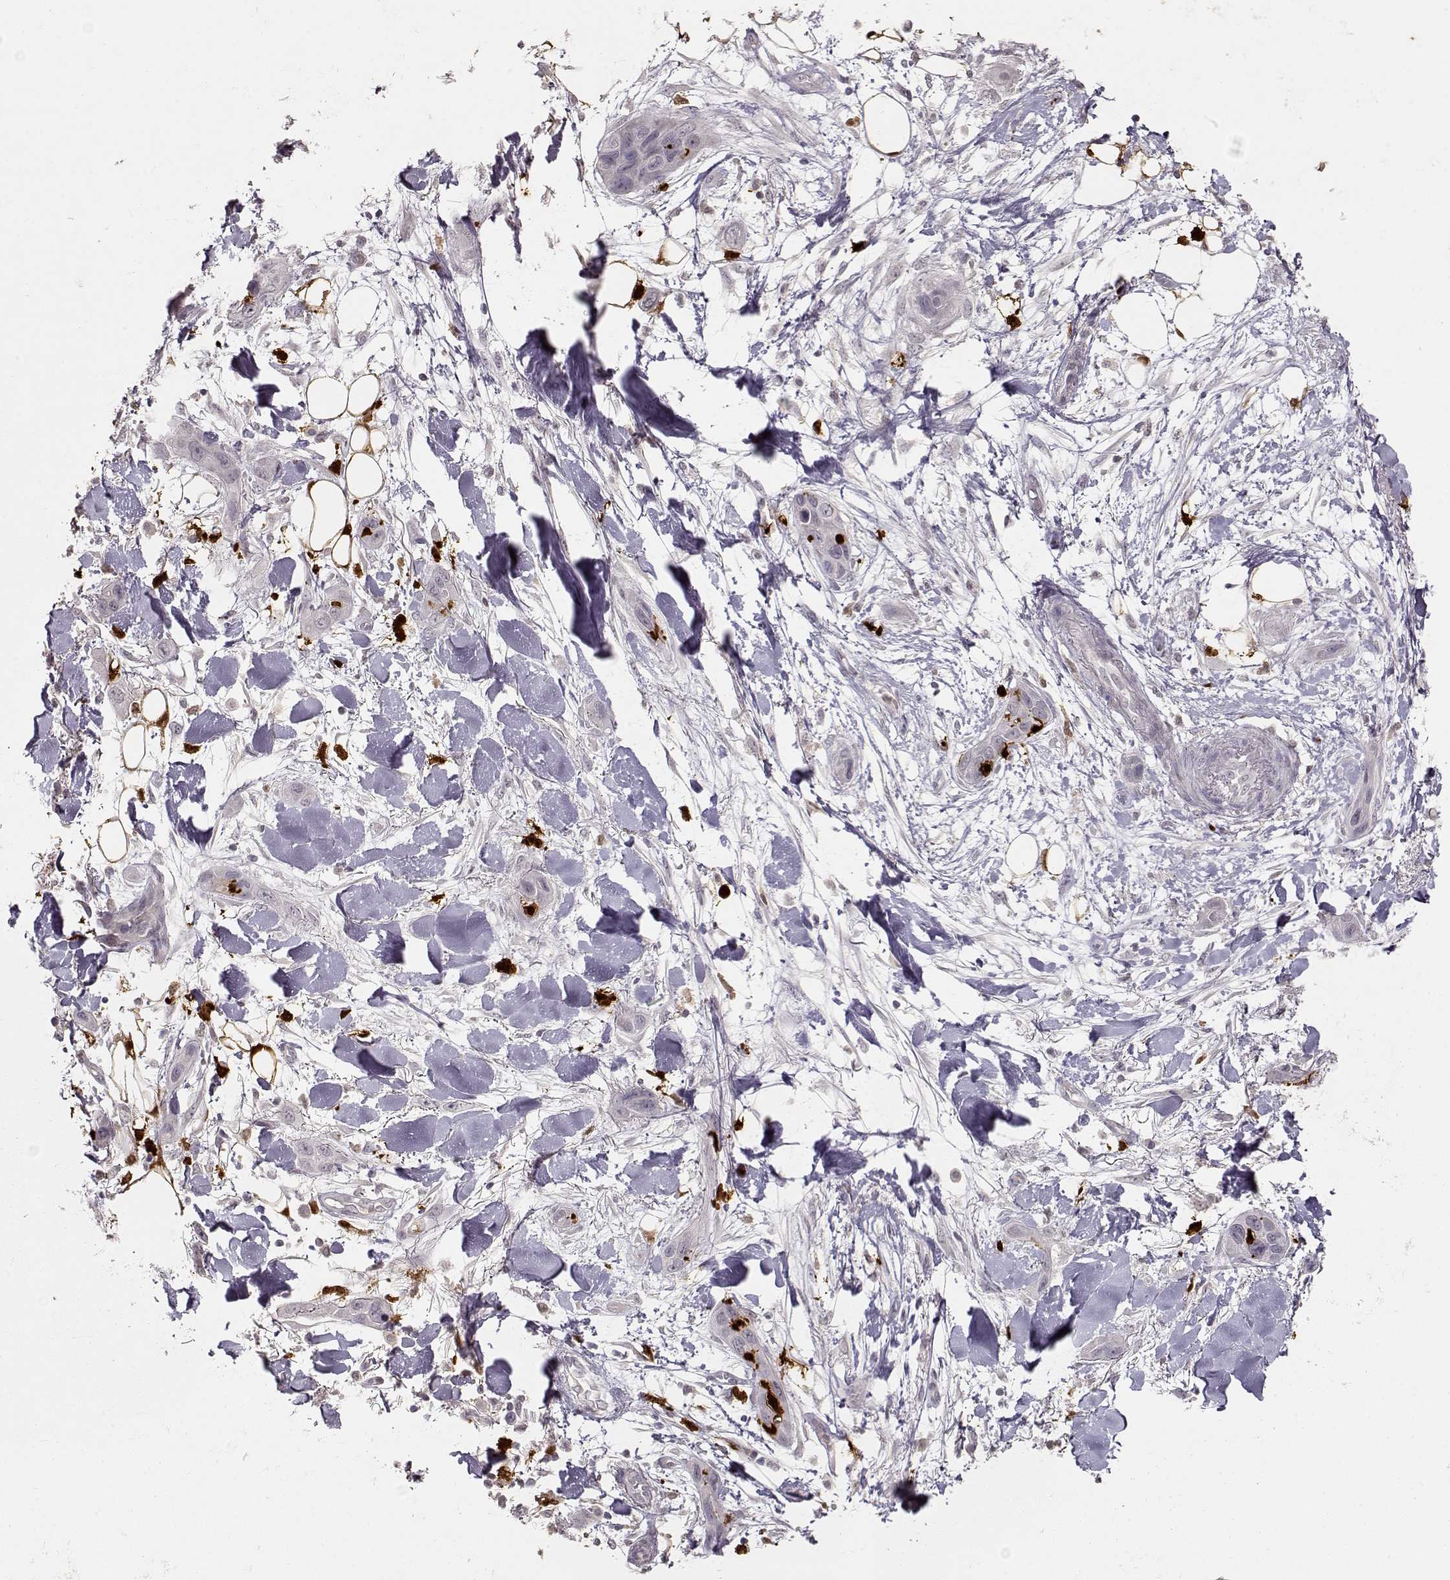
{"staining": {"intensity": "negative", "quantity": "none", "location": "none"}, "tissue": "skin cancer", "cell_type": "Tumor cells", "image_type": "cancer", "snomed": [{"axis": "morphology", "description": "Squamous cell carcinoma, NOS"}, {"axis": "topography", "description": "Skin"}], "caption": "Tumor cells show no significant protein positivity in squamous cell carcinoma (skin).", "gene": "S100B", "patient": {"sex": "male", "age": 79}}